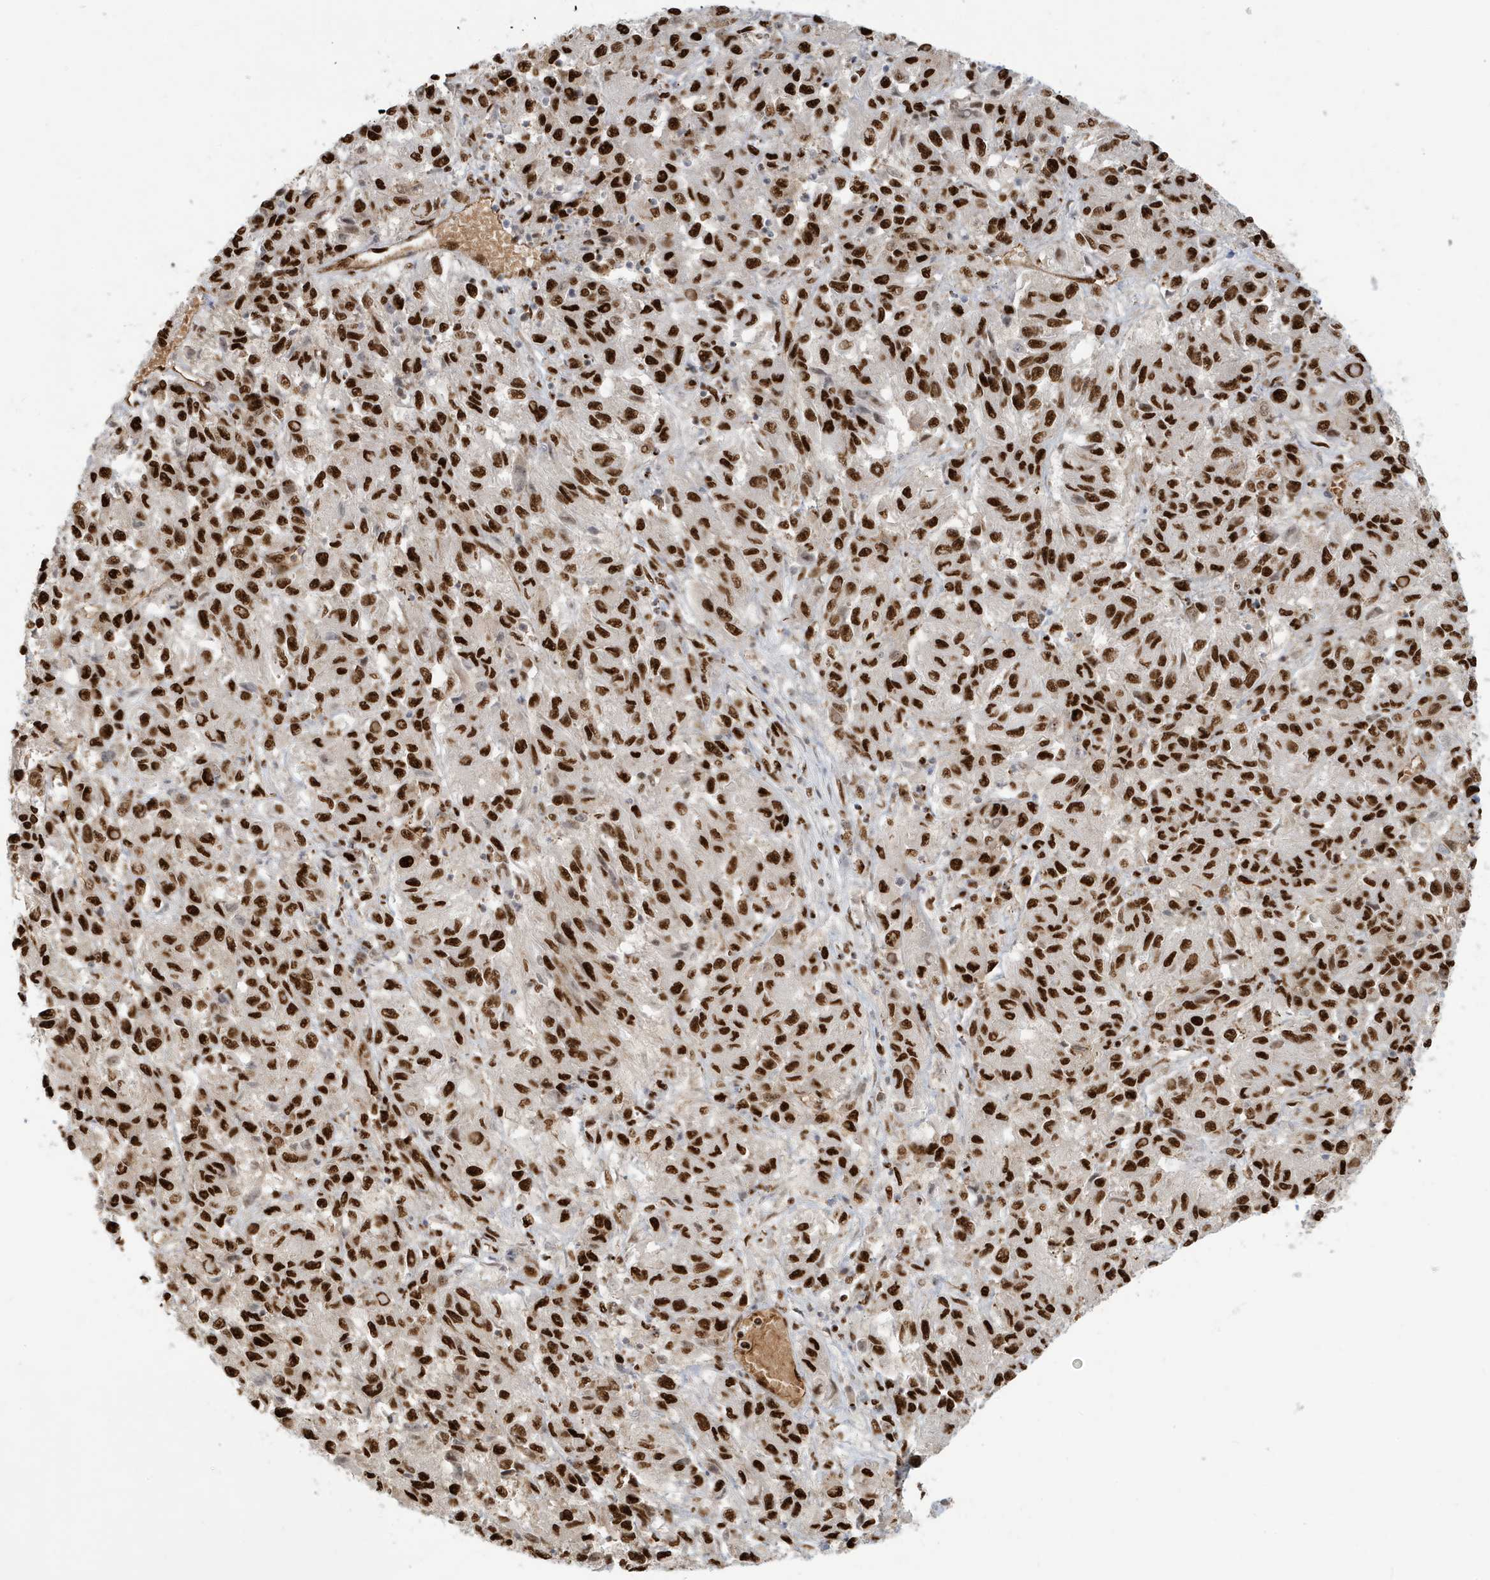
{"staining": {"intensity": "strong", "quantity": ">75%", "location": "nuclear"}, "tissue": "melanoma", "cell_type": "Tumor cells", "image_type": "cancer", "snomed": [{"axis": "morphology", "description": "Malignant melanoma, Metastatic site"}, {"axis": "topography", "description": "Lung"}], "caption": "Protein expression analysis of melanoma demonstrates strong nuclear staining in approximately >75% of tumor cells.", "gene": "CKS2", "patient": {"sex": "male", "age": 64}}